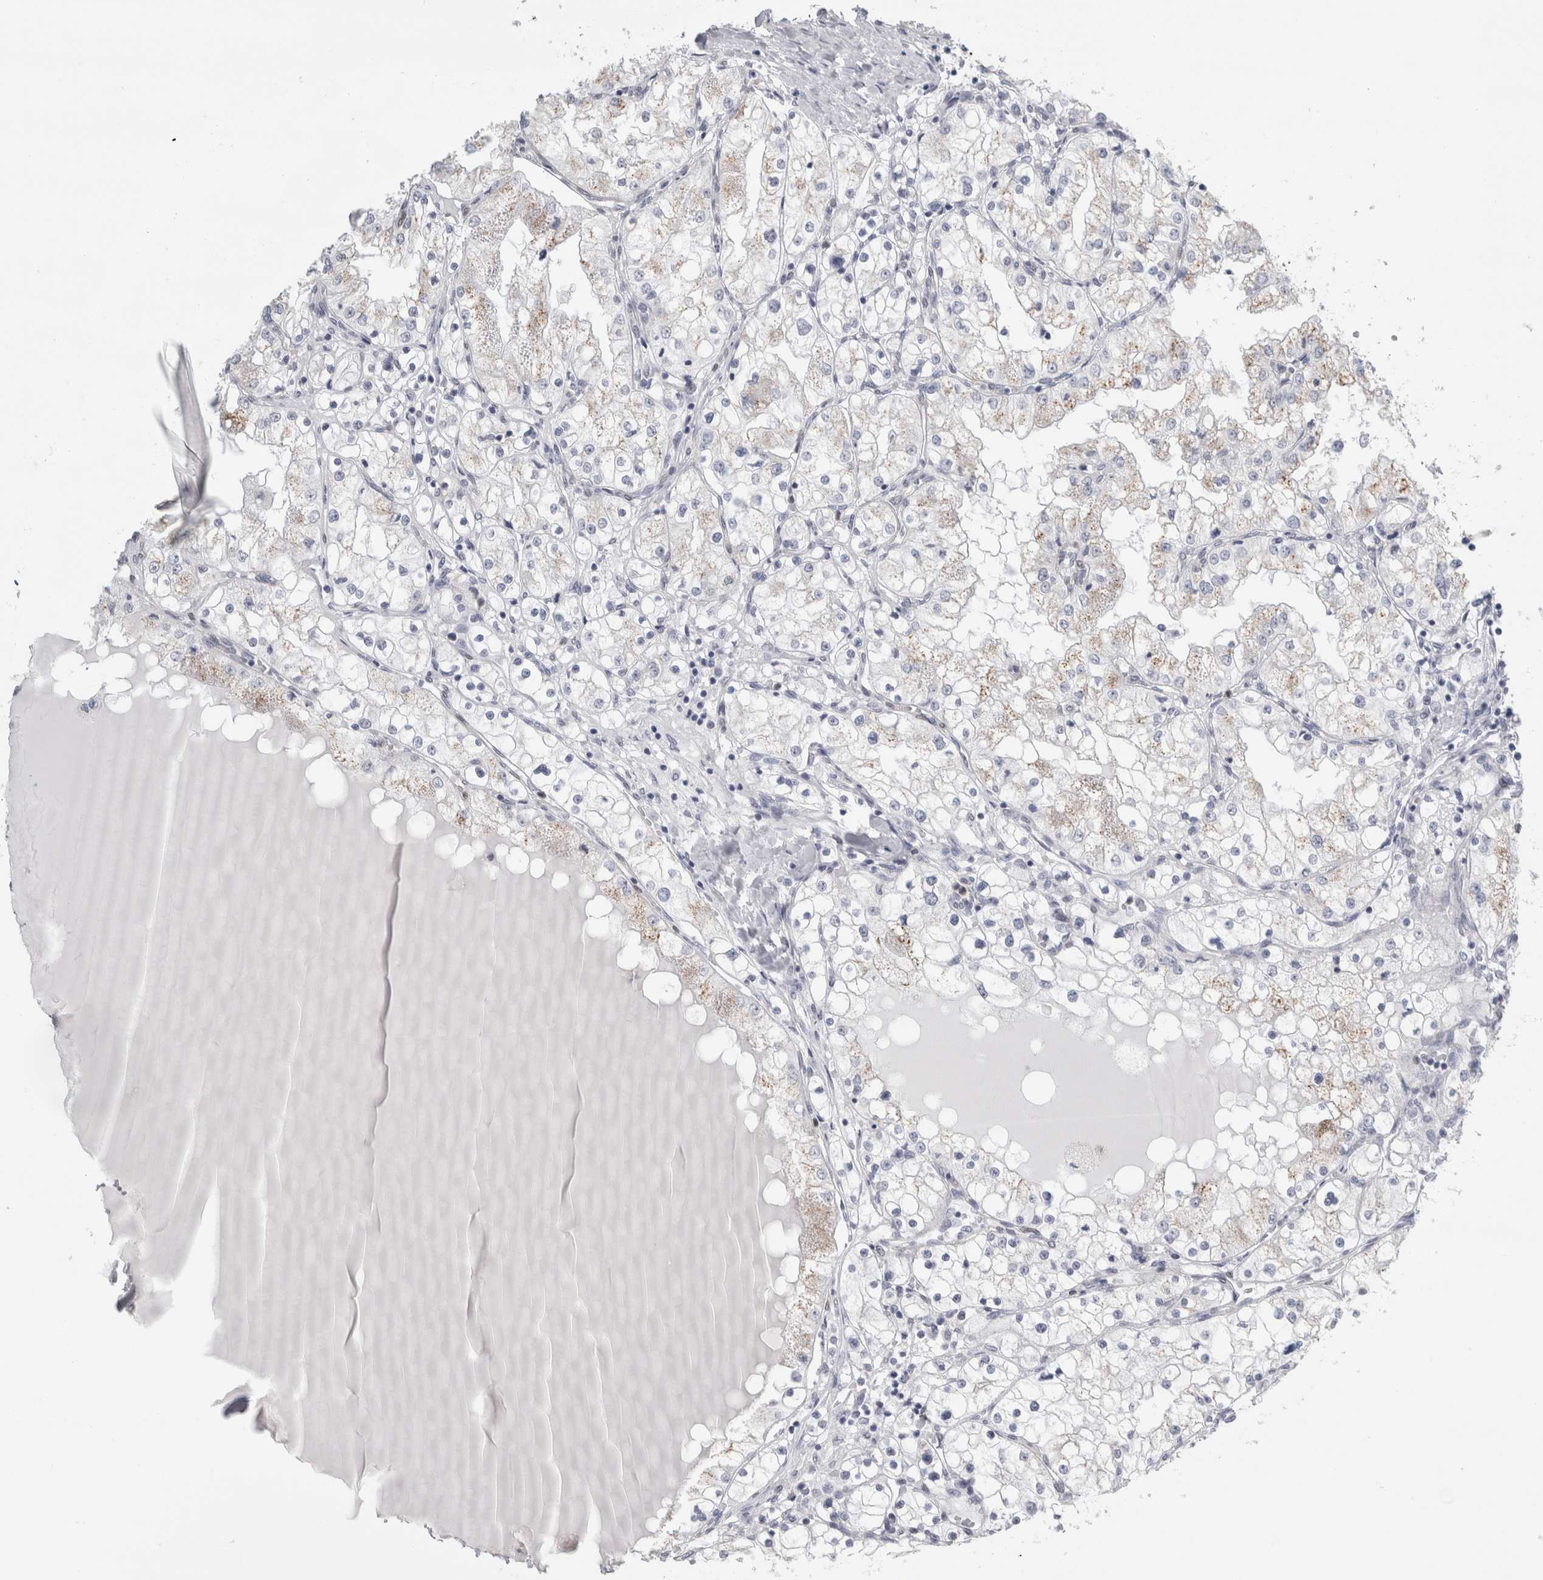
{"staining": {"intensity": "weak", "quantity": "<25%", "location": "cytoplasmic/membranous"}, "tissue": "renal cancer", "cell_type": "Tumor cells", "image_type": "cancer", "snomed": [{"axis": "morphology", "description": "Adenocarcinoma, NOS"}, {"axis": "topography", "description": "Kidney"}], "caption": "Immunohistochemistry photomicrograph of neoplastic tissue: human renal cancer (adenocarcinoma) stained with DAB (3,3'-diaminobenzidine) shows no significant protein positivity in tumor cells.", "gene": "PLIN1", "patient": {"sex": "male", "age": 68}}